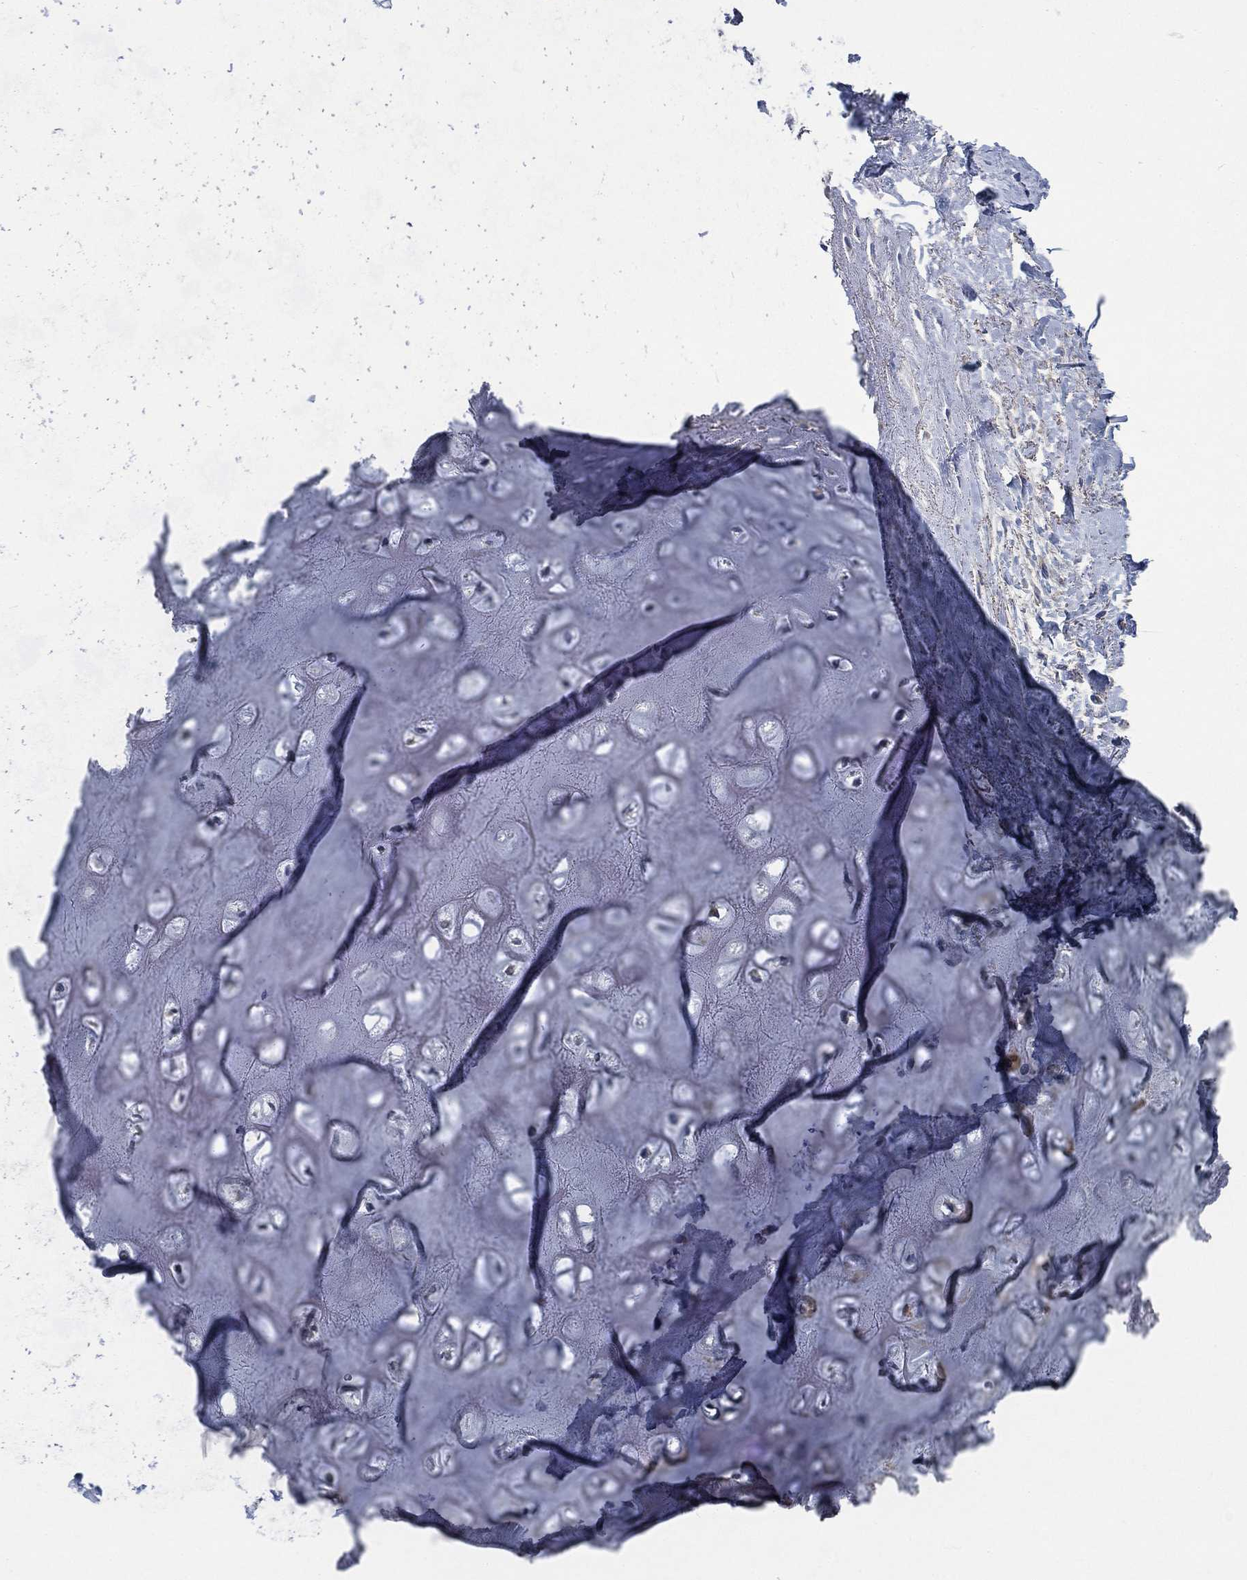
{"staining": {"intensity": "negative", "quantity": "none", "location": "none"}, "tissue": "adipose tissue", "cell_type": "Adipocytes", "image_type": "normal", "snomed": [{"axis": "morphology", "description": "Normal tissue, NOS"}, {"axis": "morphology", "description": "Squamous cell carcinoma, NOS"}, {"axis": "topography", "description": "Cartilage tissue"}, {"axis": "topography", "description": "Head-Neck"}], "caption": "The micrograph demonstrates no significant positivity in adipocytes of adipose tissue. (DAB (3,3'-diaminobenzidine) immunohistochemistry (IHC), high magnification).", "gene": "MMP24", "patient": {"sex": "male", "age": 62}}